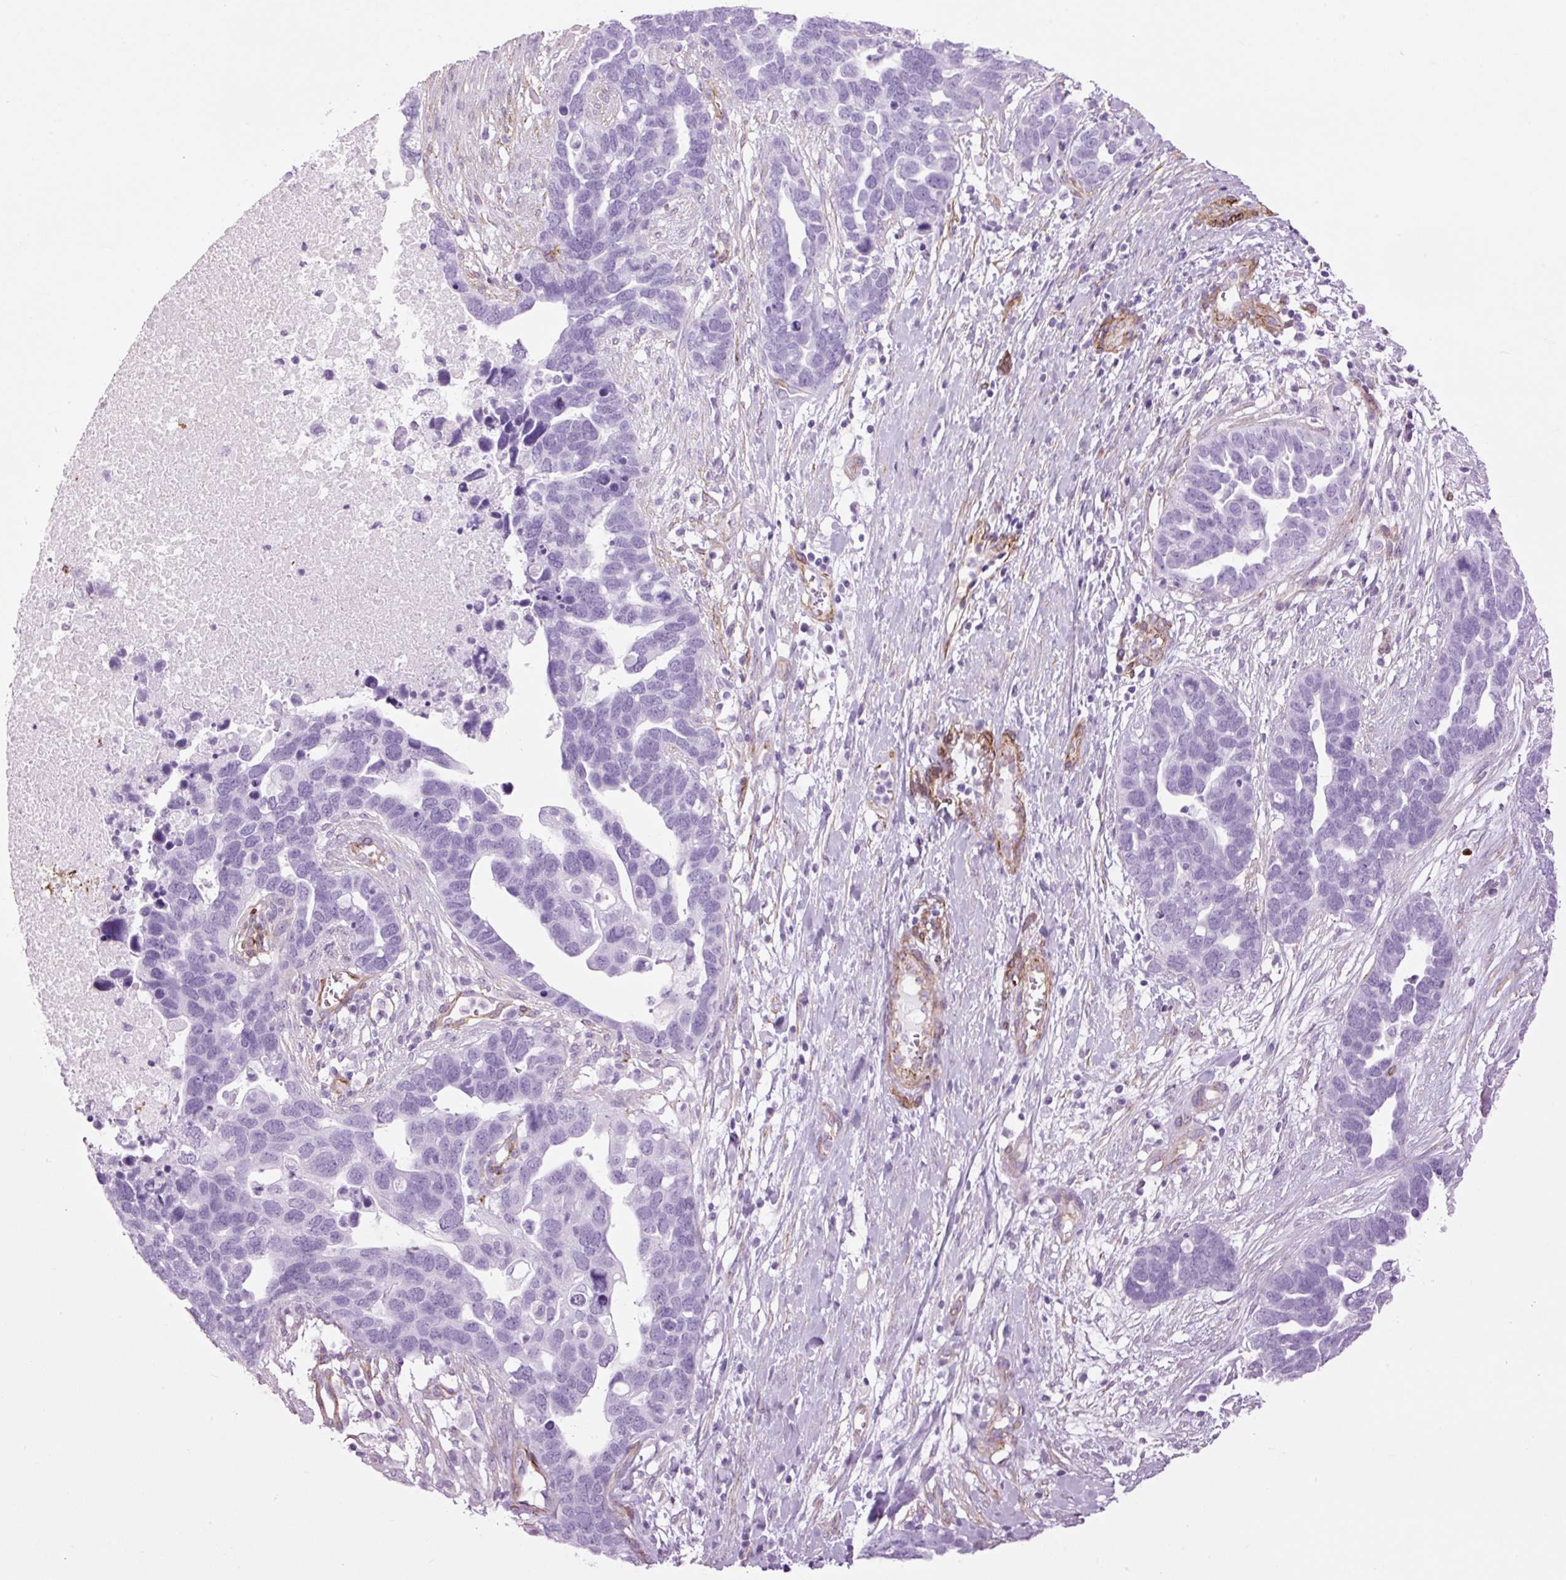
{"staining": {"intensity": "negative", "quantity": "none", "location": "none"}, "tissue": "ovarian cancer", "cell_type": "Tumor cells", "image_type": "cancer", "snomed": [{"axis": "morphology", "description": "Cystadenocarcinoma, serous, NOS"}, {"axis": "topography", "description": "Ovary"}], "caption": "Immunohistochemistry (IHC) photomicrograph of neoplastic tissue: ovarian serous cystadenocarcinoma stained with DAB (3,3'-diaminobenzidine) exhibits no significant protein positivity in tumor cells.", "gene": "CAV1", "patient": {"sex": "female", "age": 54}}